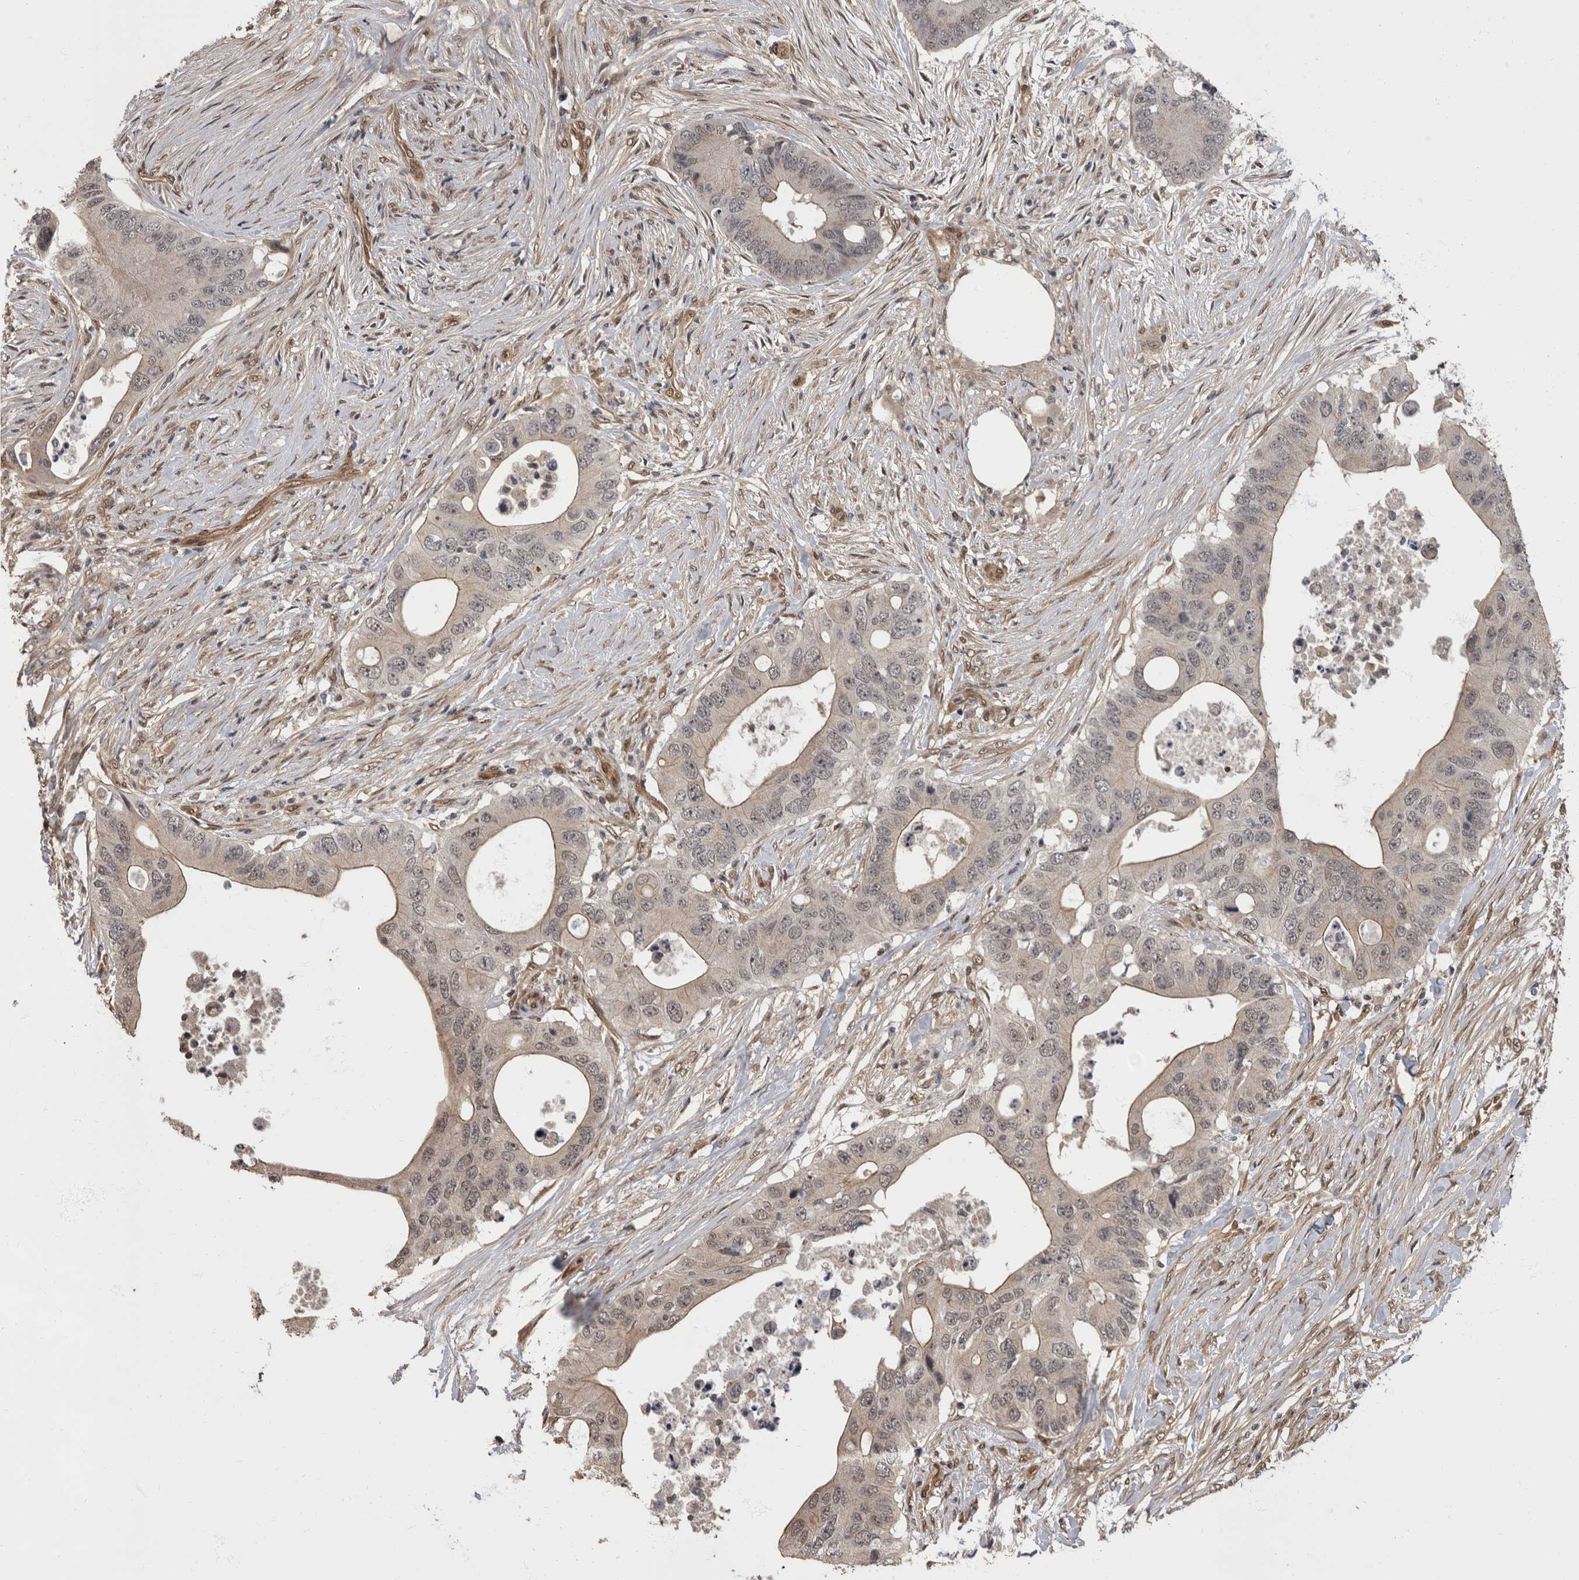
{"staining": {"intensity": "weak", "quantity": "<25%", "location": "nuclear"}, "tissue": "colorectal cancer", "cell_type": "Tumor cells", "image_type": "cancer", "snomed": [{"axis": "morphology", "description": "Adenocarcinoma, NOS"}, {"axis": "topography", "description": "Colon"}], "caption": "The immunohistochemistry (IHC) micrograph has no significant expression in tumor cells of colorectal cancer tissue. Nuclei are stained in blue.", "gene": "AKT3", "patient": {"sex": "male", "age": 71}}